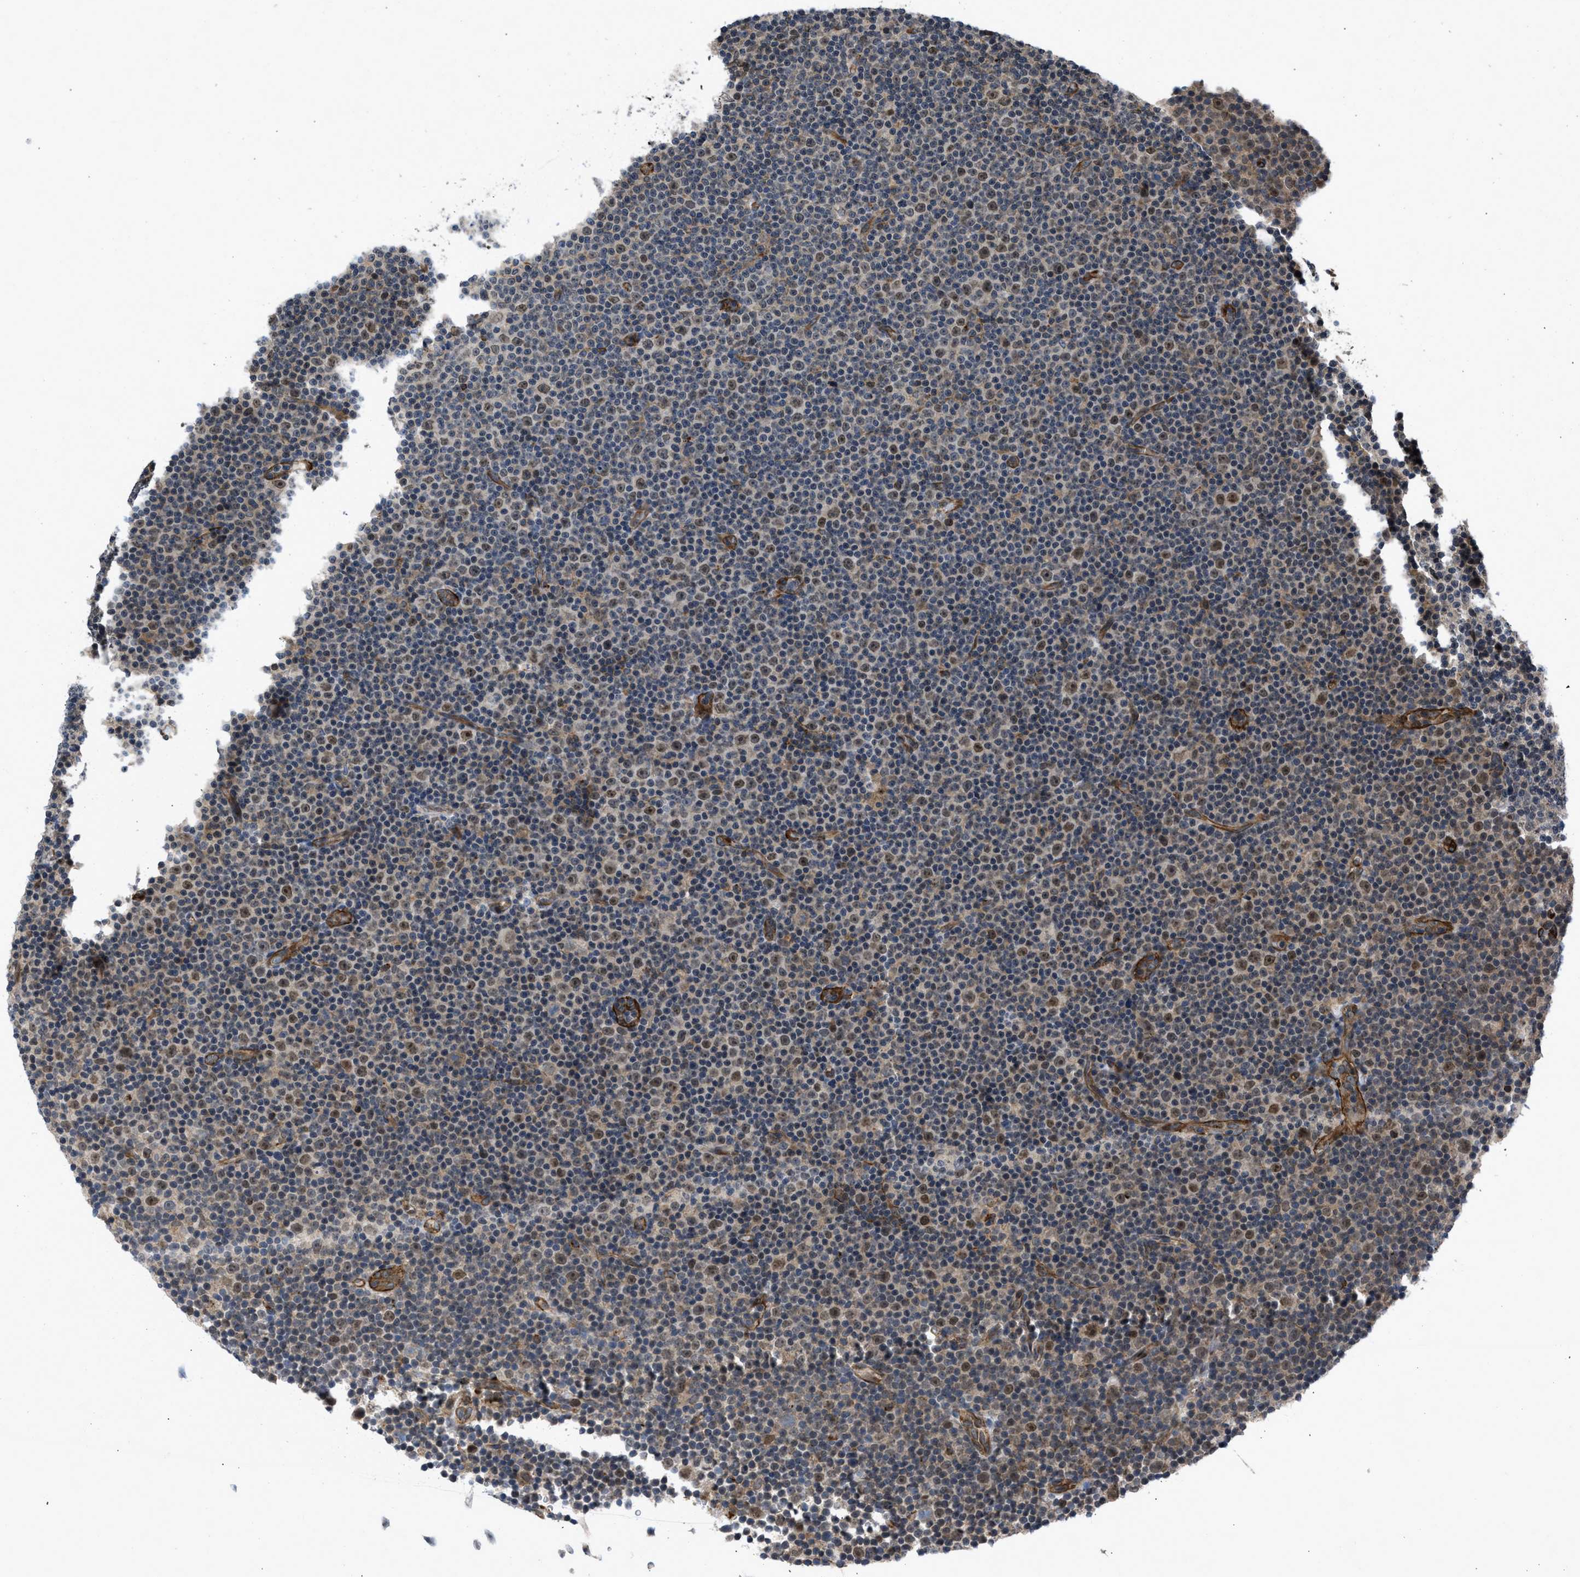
{"staining": {"intensity": "moderate", "quantity": "25%-75%", "location": "nuclear"}, "tissue": "lymphoma", "cell_type": "Tumor cells", "image_type": "cancer", "snomed": [{"axis": "morphology", "description": "Malignant lymphoma, non-Hodgkin's type, Low grade"}, {"axis": "topography", "description": "Lymph node"}], "caption": "IHC image of neoplastic tissue: malignant lymphoma, non-Hodgkin's type (low-grade) stained using immunohistochemistry reveals medium levels of moderate protein expression localized specifically in the nuclear of tumor cells, appearing as a nuclear brown color.", "gene": "GPATCH2L", "patient": {"sex": "female", "age": 67}}